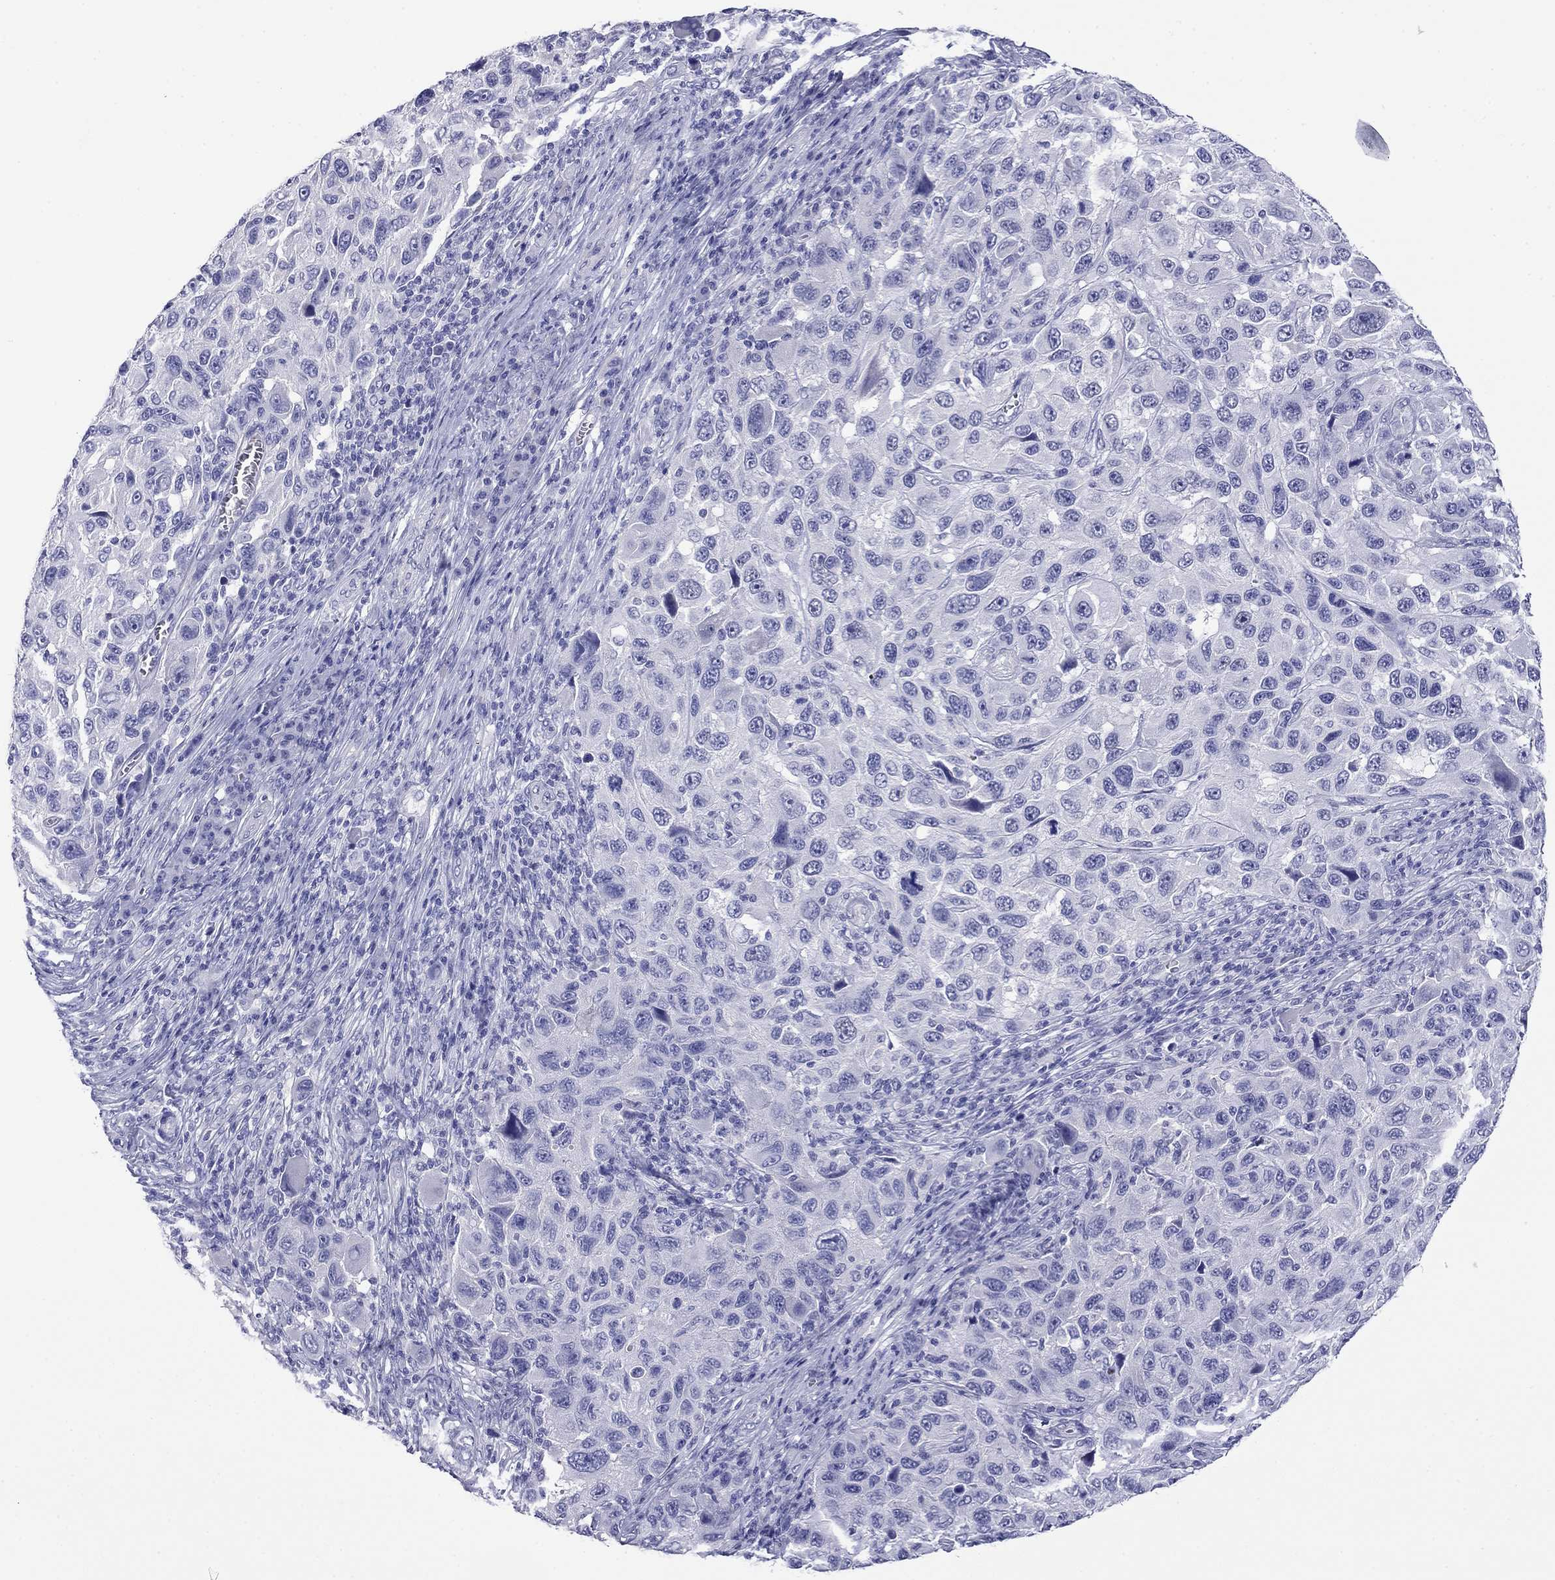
{"staining": {"intensity": "negative", "quantity": "none", "location": "none"}, "tissue": "melanoma", "cell_type": "Tumor cells", "image_type": "cancer", "snomed": [{"axis": "morphology", "description": "Malignant melanoma, NOS"}, {"axis": "topography", "description": "Skin"}], "caption": "IHC of melanoma shows no staining in tumor cells. Brightfield microscopy of immunohistochemistry (IHC) stained with DAB (brown) and hematoxylin (blue), captured at high magnification.", "gene": "MYO15A", "patient": {"sex": "male", "age": 53}}